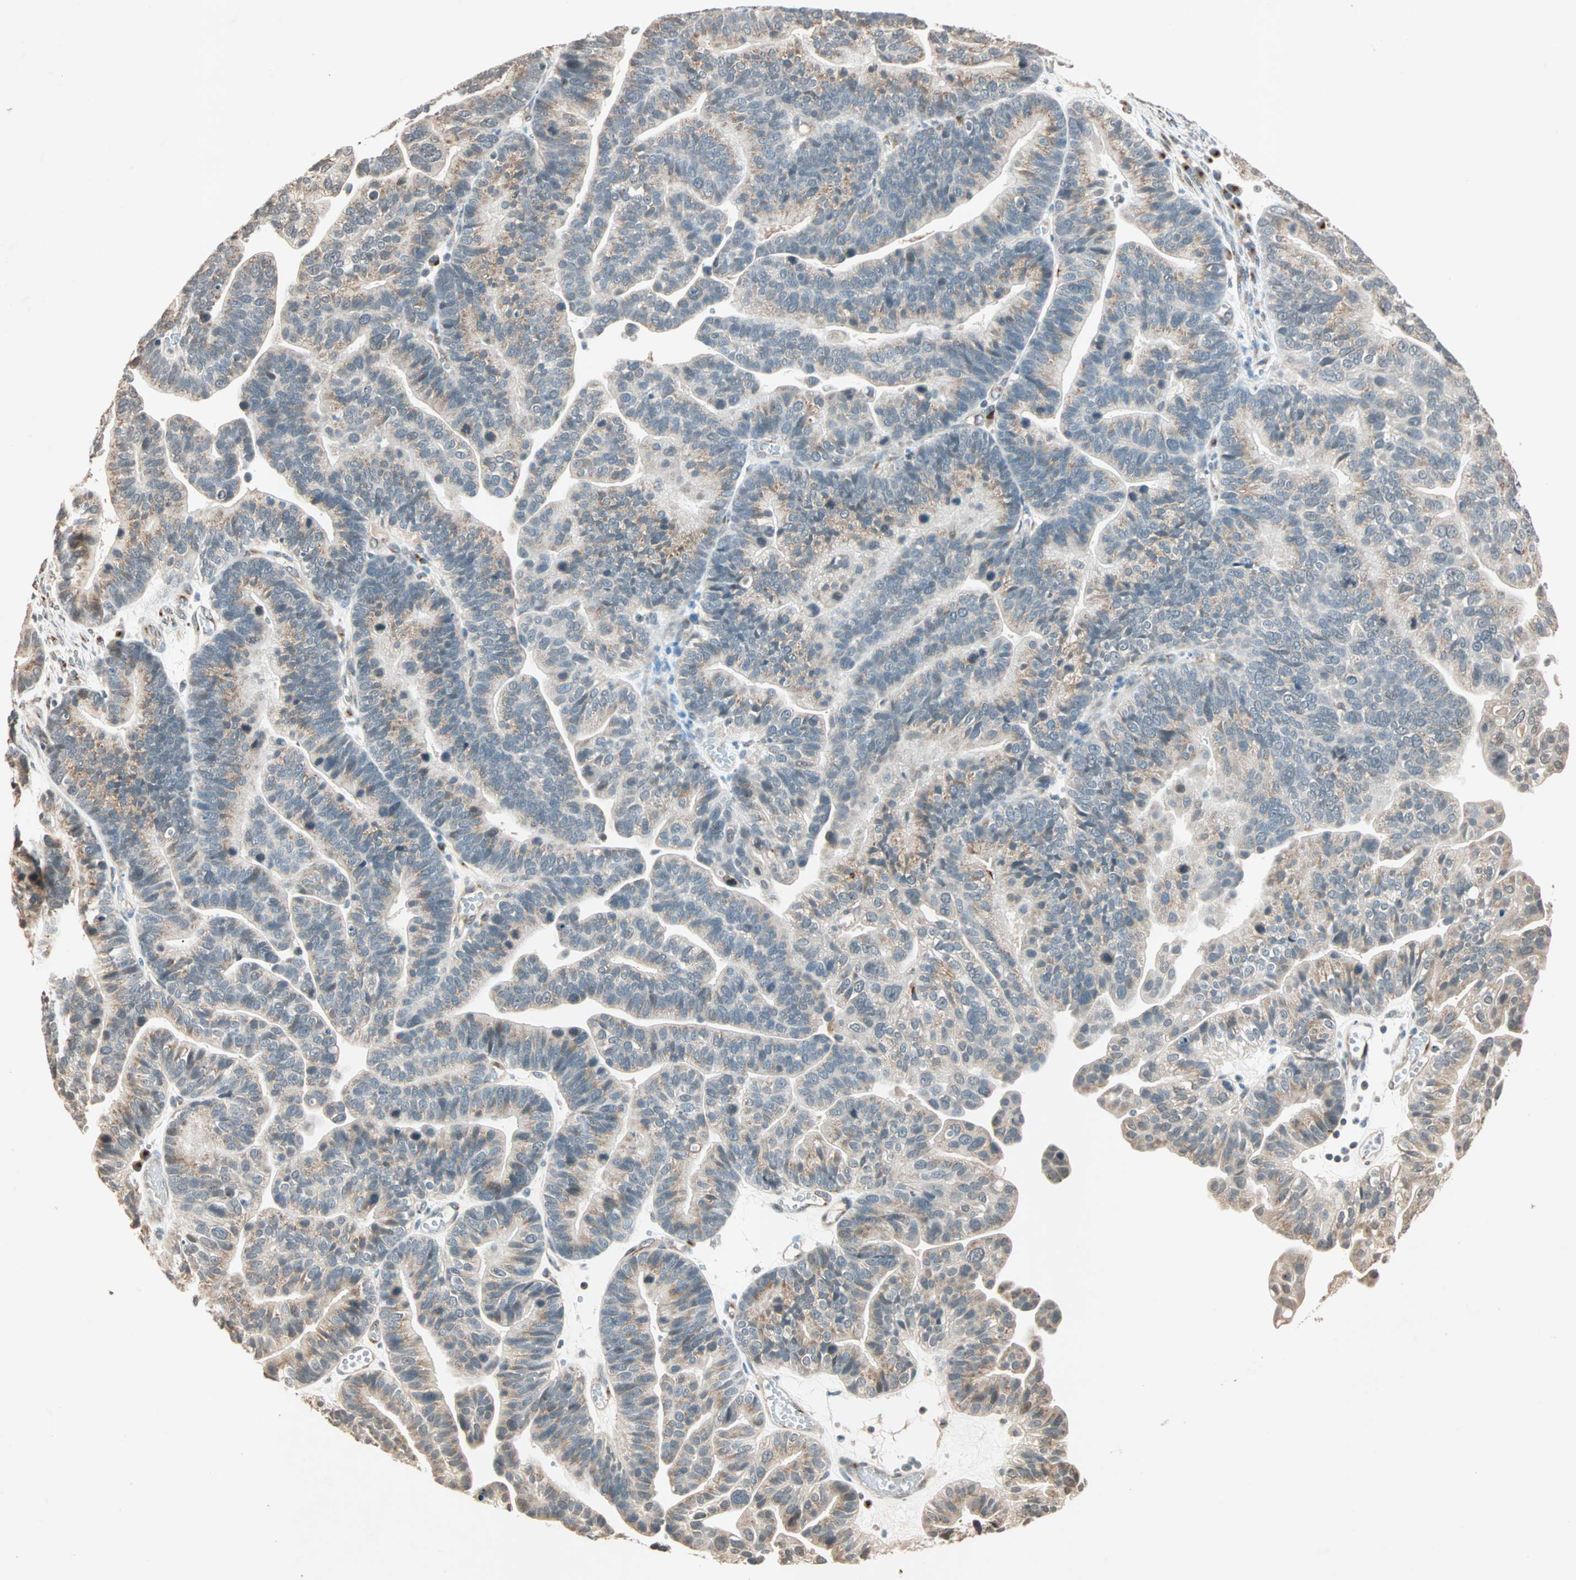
{"staining": {"intensity": "moderate", "quantity": "<25%", "location": "cytoplasmic/membranous"}, "tissue": "ovarian cancer", "cell_type": "Tumor cells", "image_type": "cancer", "snomed": [{"axis": "morphology", "description": "Cystadenocarcinoma, serous, NOS"}, {"axis": "topography", "description": "Ovary"}], "caption": "A high-resolution image shows immunohistochemistry (IHC) staining of ovarian cancer, which demonstrates moderate cytoplasmic/membranous expression in approximately <25% of tumor cells. (brown staining indicates protein expression, while blue staining denotes nuclei).", "gene": "PRDM2", "patient": {"sex": "female", "age": 56}}